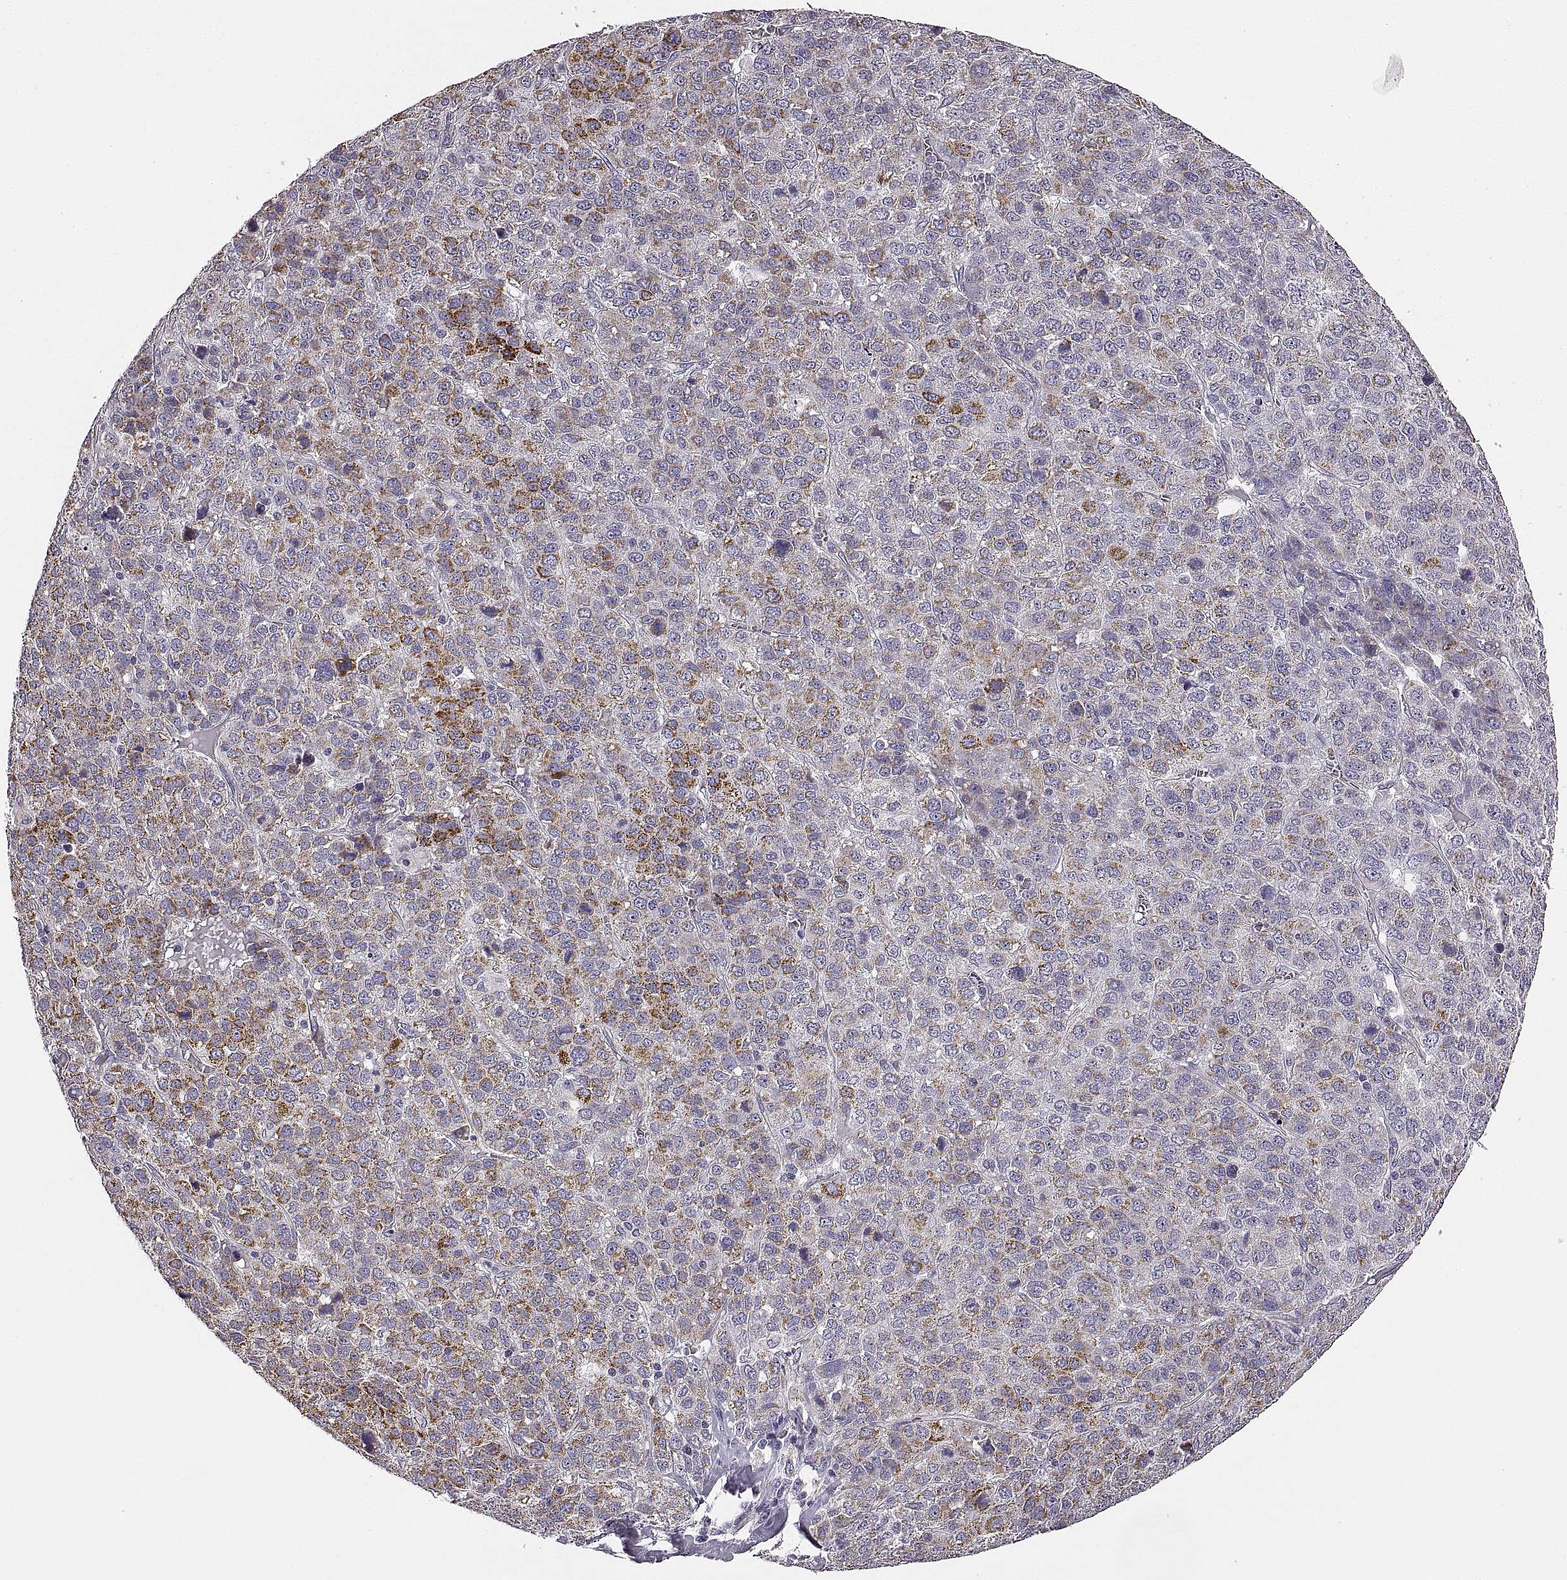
{"staining": {"intensity": "weak", "quantity": ">75%", "location": "cytoplasmic/membranous"}, "tissue": "liver cancer", "cell_type": "Tumor cells", "image_type": "cancer", "snomed": [{"axis": "morphology", "description": "Carcinoma, Hepatocellular, NOS"}, {"axis": "topography", "description": "Liver"}], "caption": "Liver cancer stained with DAB (3,3'-diaminobenzidine) immunohistochemistry demonstrates low levels of weak cytoplasmic/membranous positivity in approximately >75% of tumor cells.", "gene": "RDH13", "patient": {"sex": "male", "age": 69}}